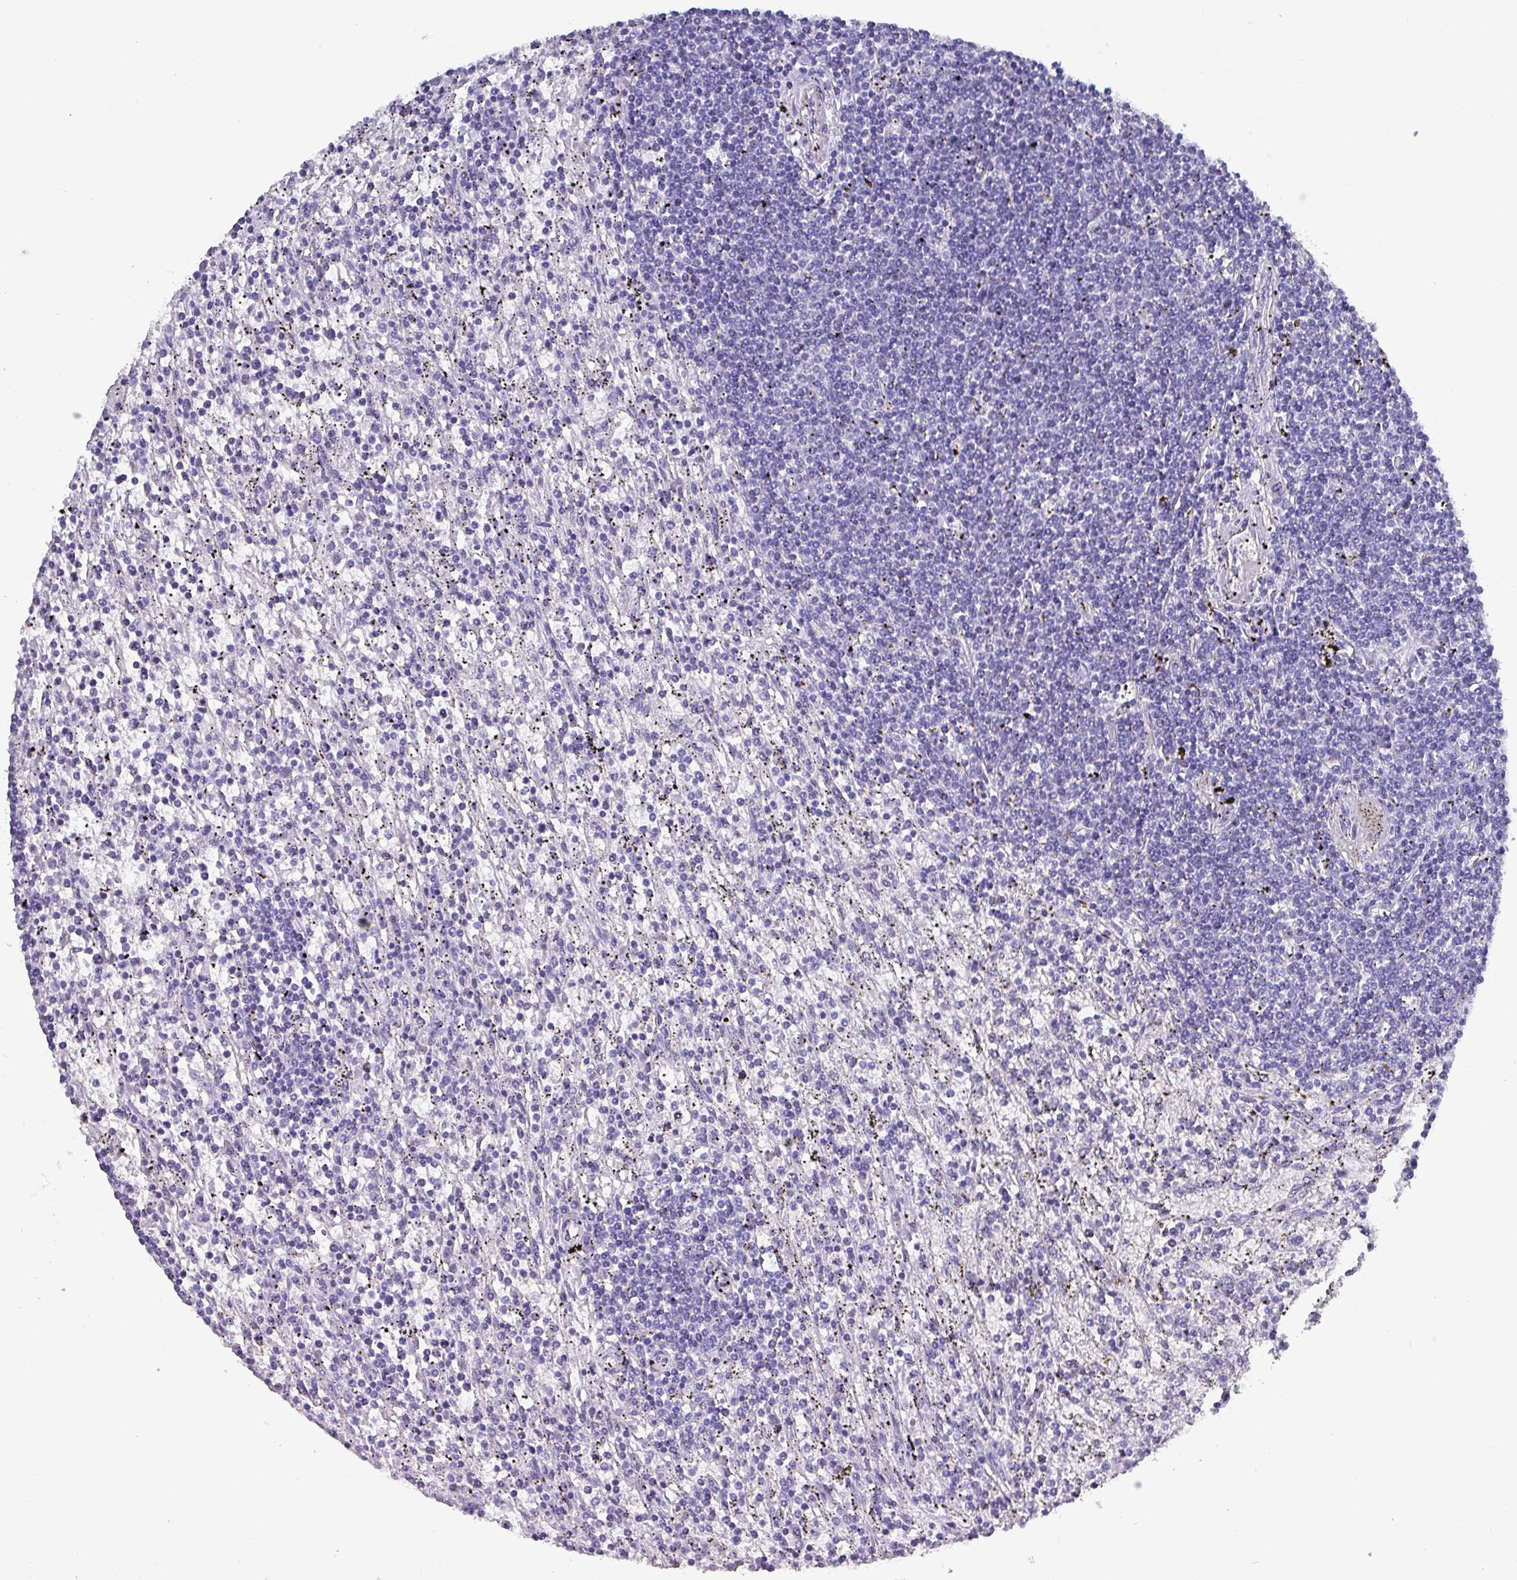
{"staining": {"intensity": "negative", "quantity": "none", "location": "none"}, "tissue": "lymphoma", "cell_type": "Tumor cells", "image_type": "cancer", "snomed": [{"axis": "morphology", "description": "Malignant lymphoma, non-Hodgkin's type, Low grade"}, {"axis": "topography", "description": "Spleen"}], "caption": "Immunohistochemistry (IHC) of lymphoma exhibits no expression in tumor cells.", "gene": "INS-IGF2", "patient": {"sex": "male", "age": 76}}